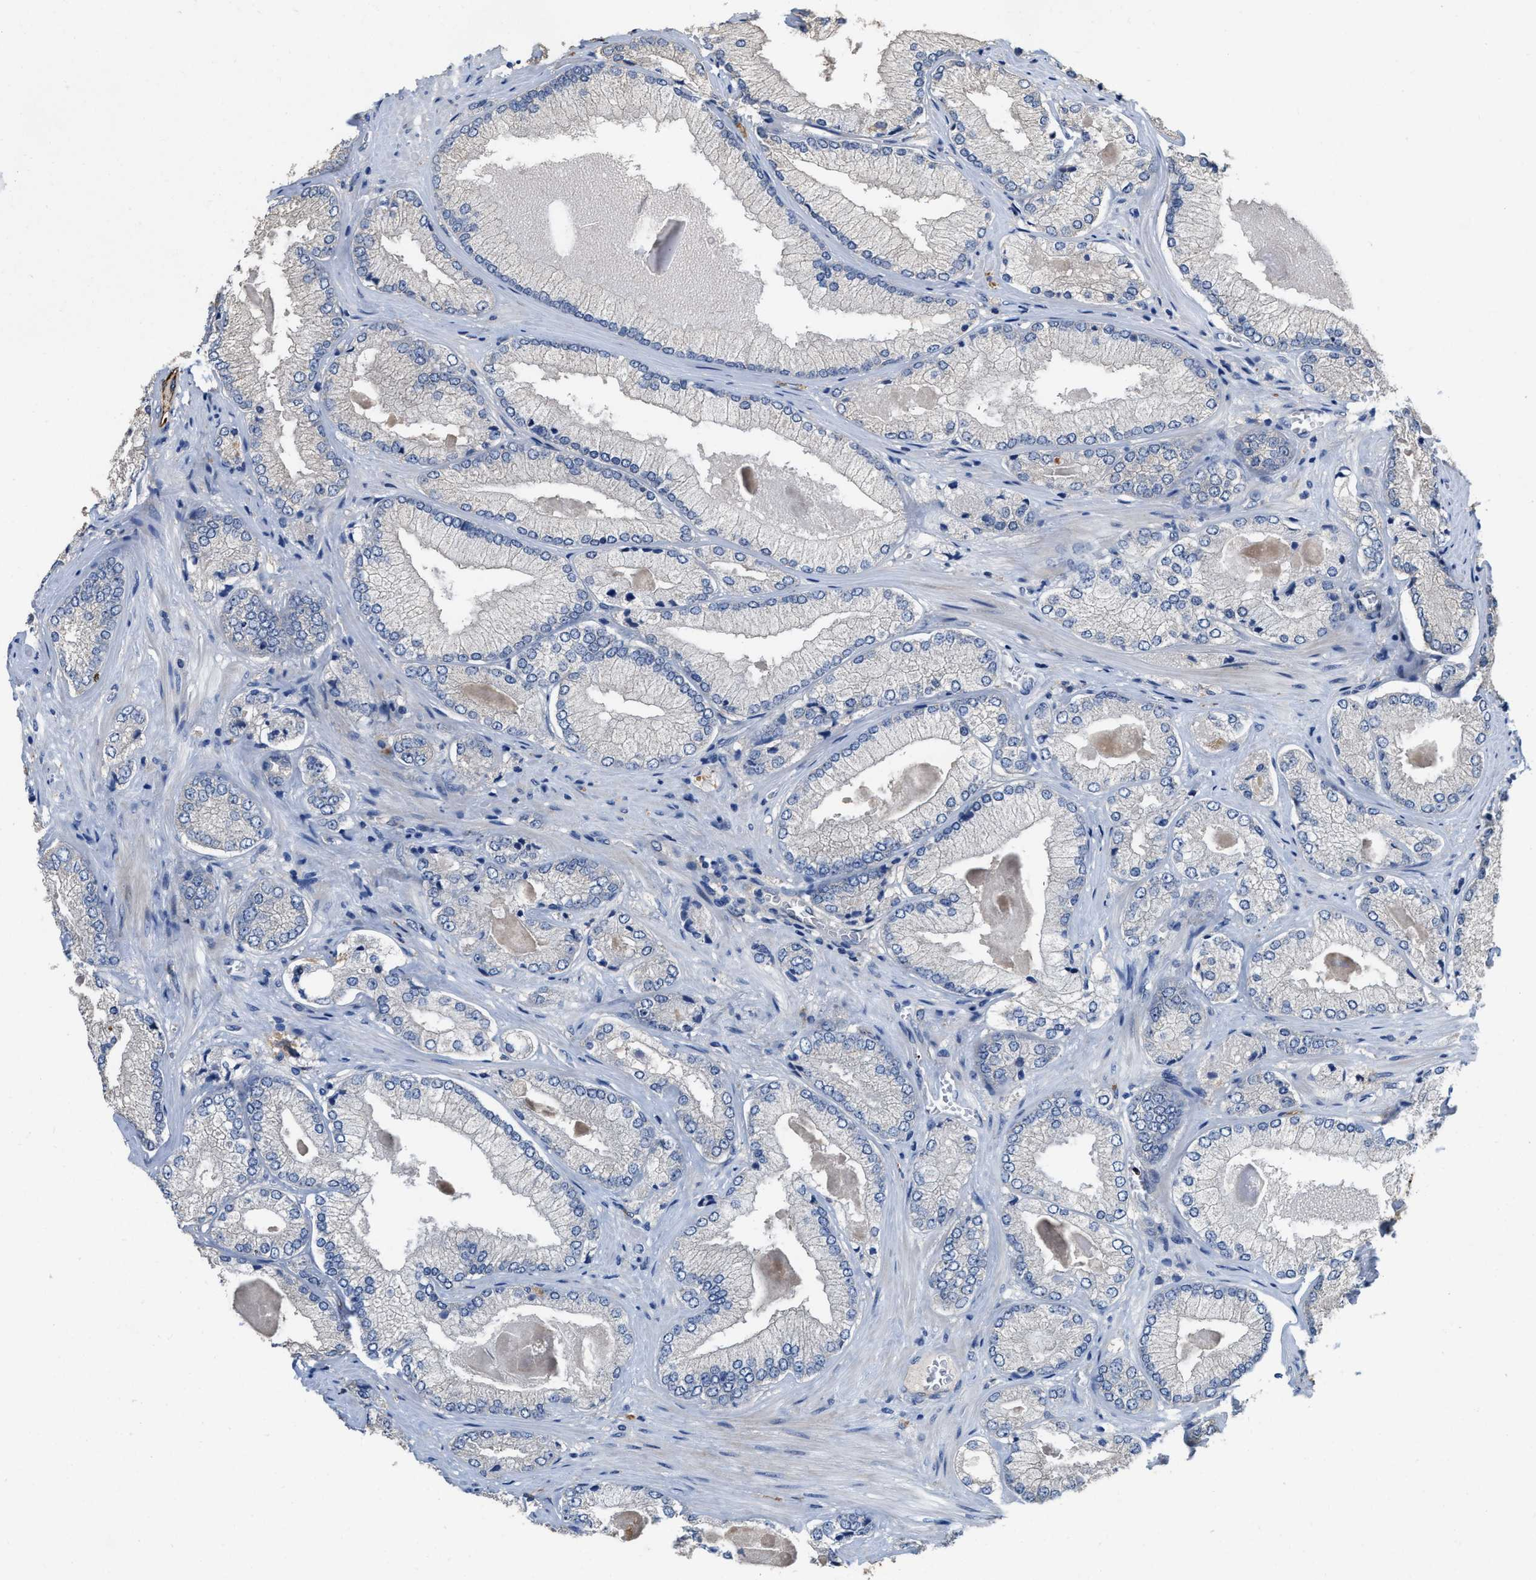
{"staining": {"intensity": "negative", "quantity": "none", "location": "none"}, "tissue": "prostate cancer", "cell_type": "Tumor cells", "image_type": "cancer", "snomed": [{"axis": "morphology", "description": "Adenocarcinoma, Low grade"}, {"axis": "topography", "description": "Prostate"}], "caption": "Histopathology image shows no significant protein expression in tumor cells of adenocarcinoma (low-grade) (prostate). The staining is performed using DAB brown chromogen with nuclei counter-stained in using hematoxylin.", "gene": "PEG10", "patient": {"sex": "male", "age": 65}}